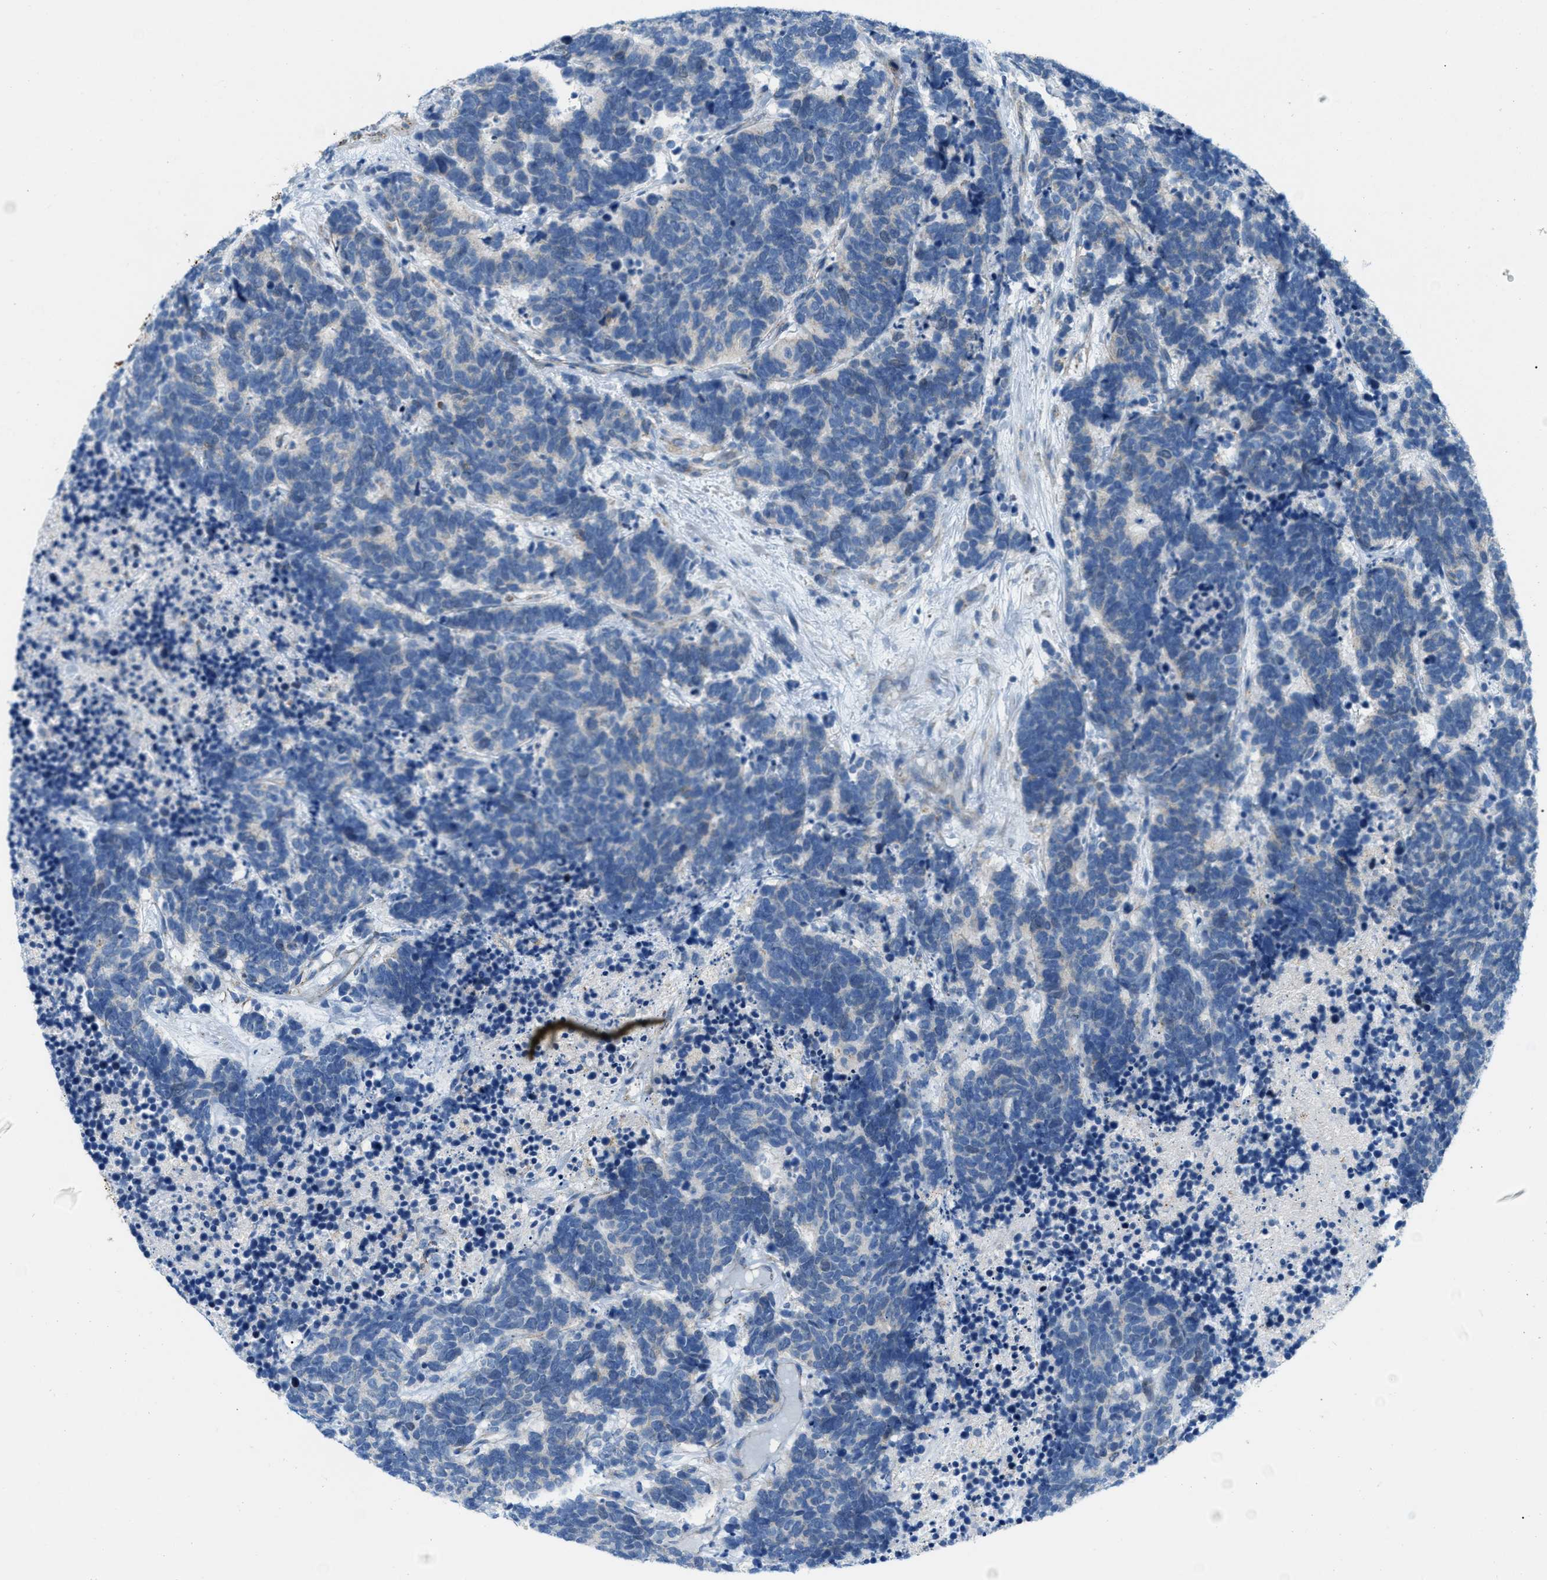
{"staining": {"intensity": "weak", "quantity": "<25%", "location": "cytoplasmic/membranous"}, "tissue": "carcinoid", "cell_type": "Tumor cells", "image_type": "cancer", "snomed": [{"axis": "morphology", "description": "Carcinoma, NOS"}, {"axis": "morphology", "description": "Carcinoid, malignant, NOS"}, {"axis": "topography", "description": "Urinary bladder"}], "caption": "Photomicrograph shows no protein positivity in tumor cells of carcinoma tissue.", "gene": "JADE1", "patient": {"sex": "male", "age": 57}}